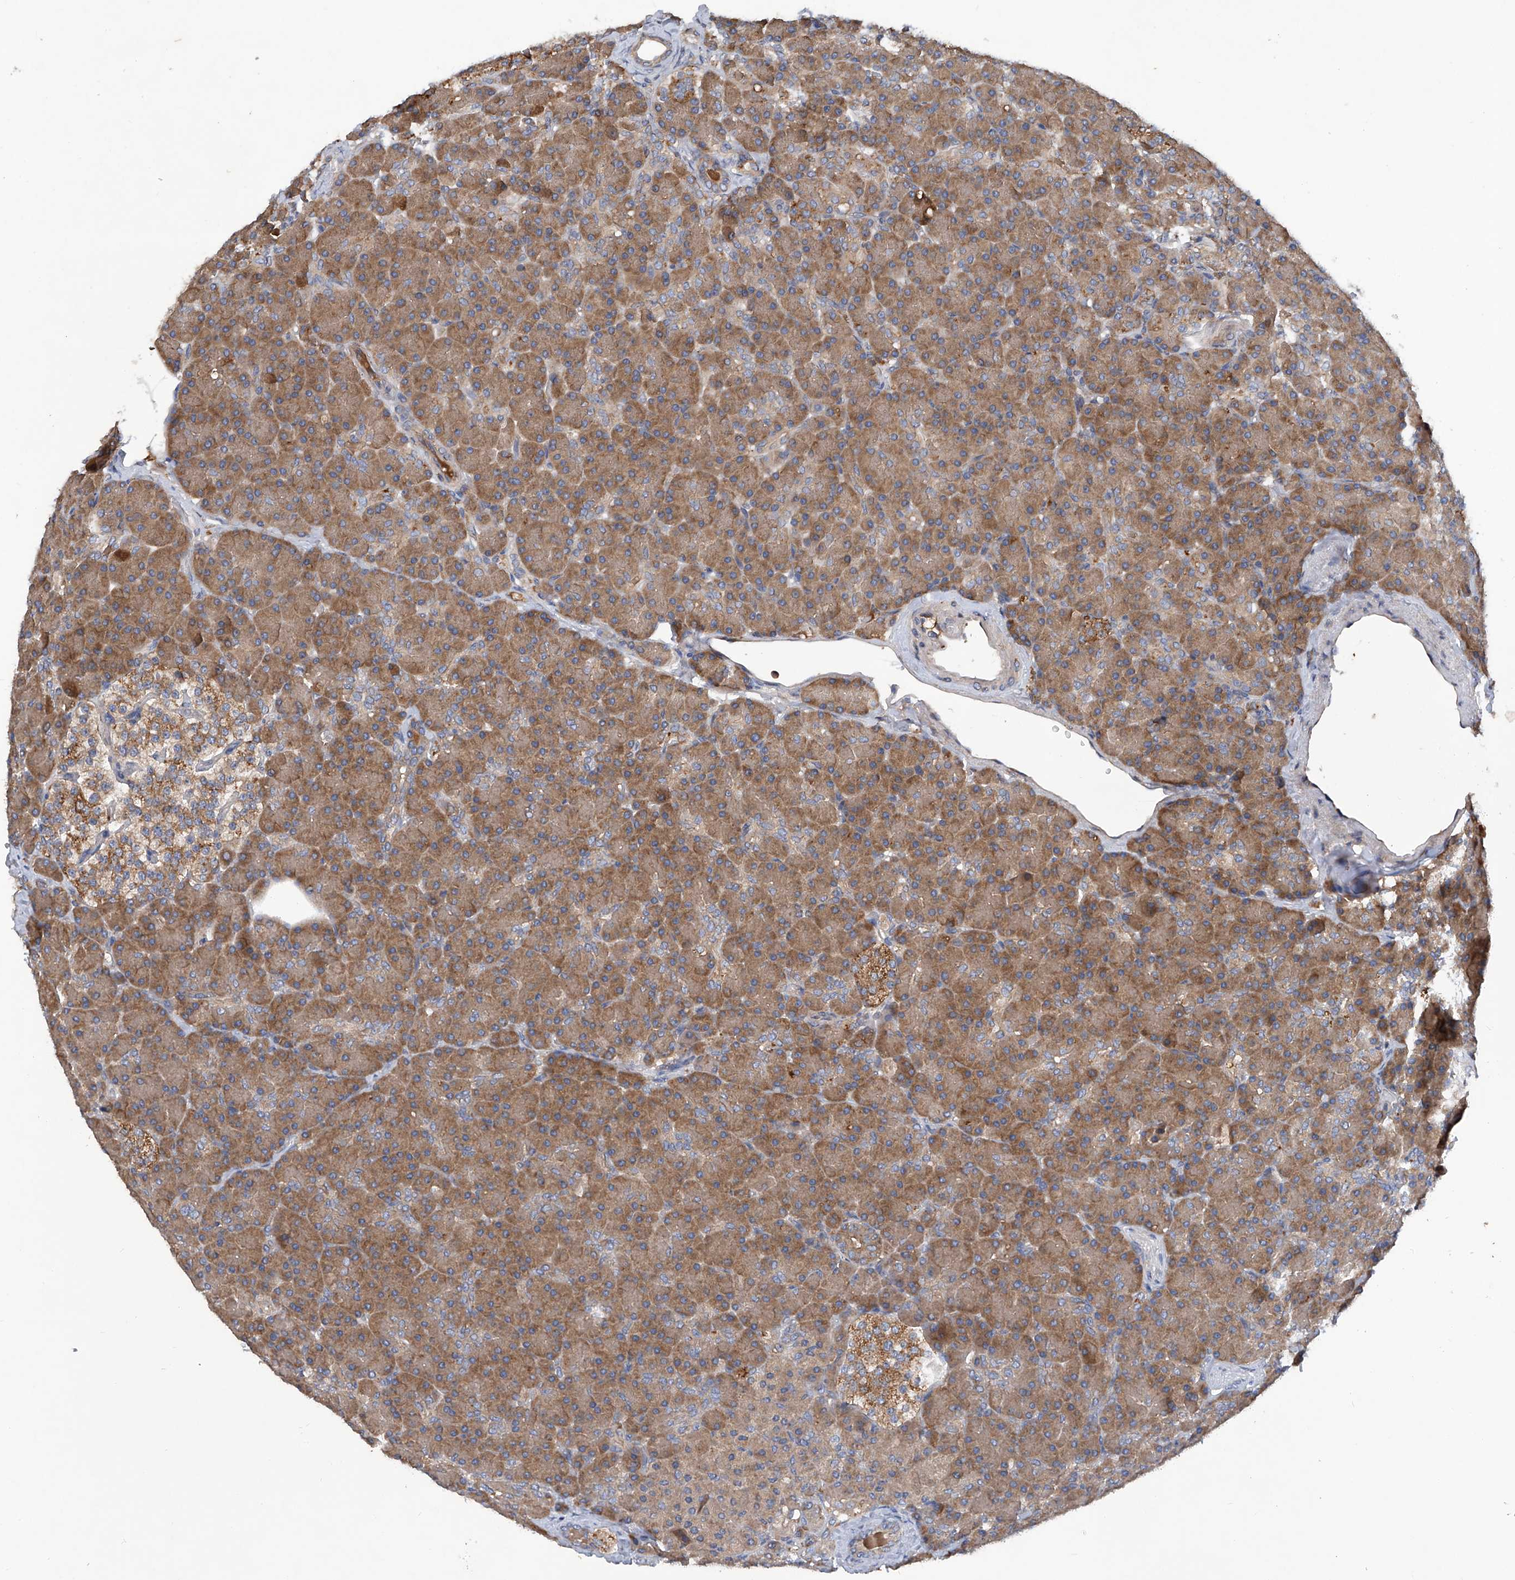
{"staining": {"intensity": "strong", "quantity": ">75%", "location": "cytoplasmic/membranous"}, "tissue": "pancreas", "cell_type": "Exocrine glandular cells", "image_type": "normal", "snomed": [{"axis": "morphology", "description": "Normal tissue, NOS"}, {"axis": "topography", "description": "Pancreas"}], "caption": "Immunohistochemistry photomicrograph of unremarkable pancreas: pancreas stained using immunohistochemistry demonstrates high levels of strong protein expression localized specifically in the cytoplasmic/membranous of exocrine glandular cells, appearing as a cytoplasmic/membranous brown color.", "gene": "ASCC3", "patient": {"sex": "female", "age": 43}}